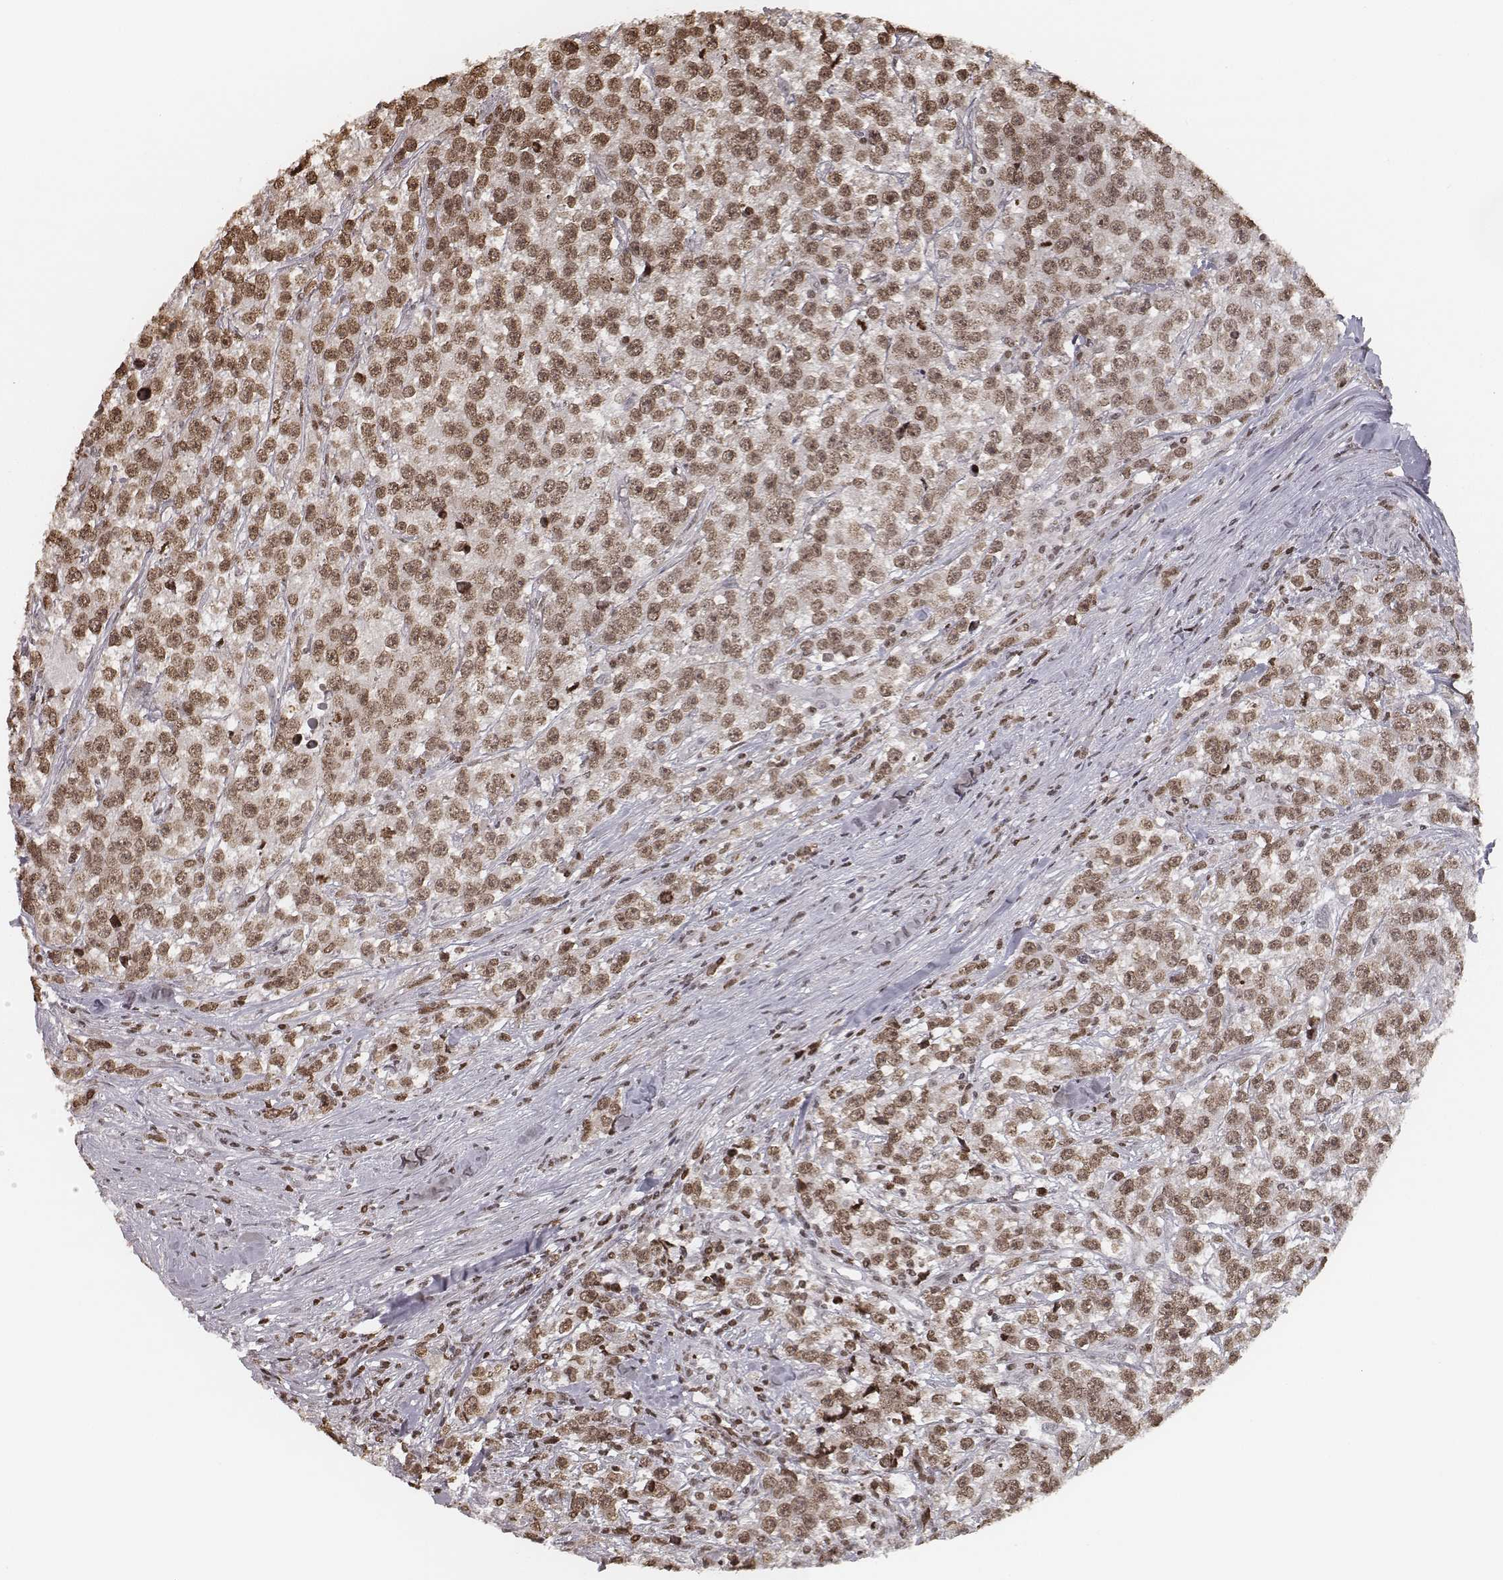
{"staining": {"intensity": "strong", "quantity": ">75%", "location": "nuclear"}, "tissue": "testis cancer", "cell_type": "Tumor cells", "image_type": "cancer", "snomed": [{"axis": "morphology", "description": "Seminoma, NOS"}, {"axis": "topography", "description": "Testis"}], "caption": "Testis seminoma was stained to show a protein in brown. There is high levels of strong nuclear staining in about >75% of tumor cells. The staining was performed using DAB, with brown indicating positive protein expression. Nuclei are stained blue with hematoxylin.", "gene": "HMGA2", "patient": {"sex": "male", "age": 59}}